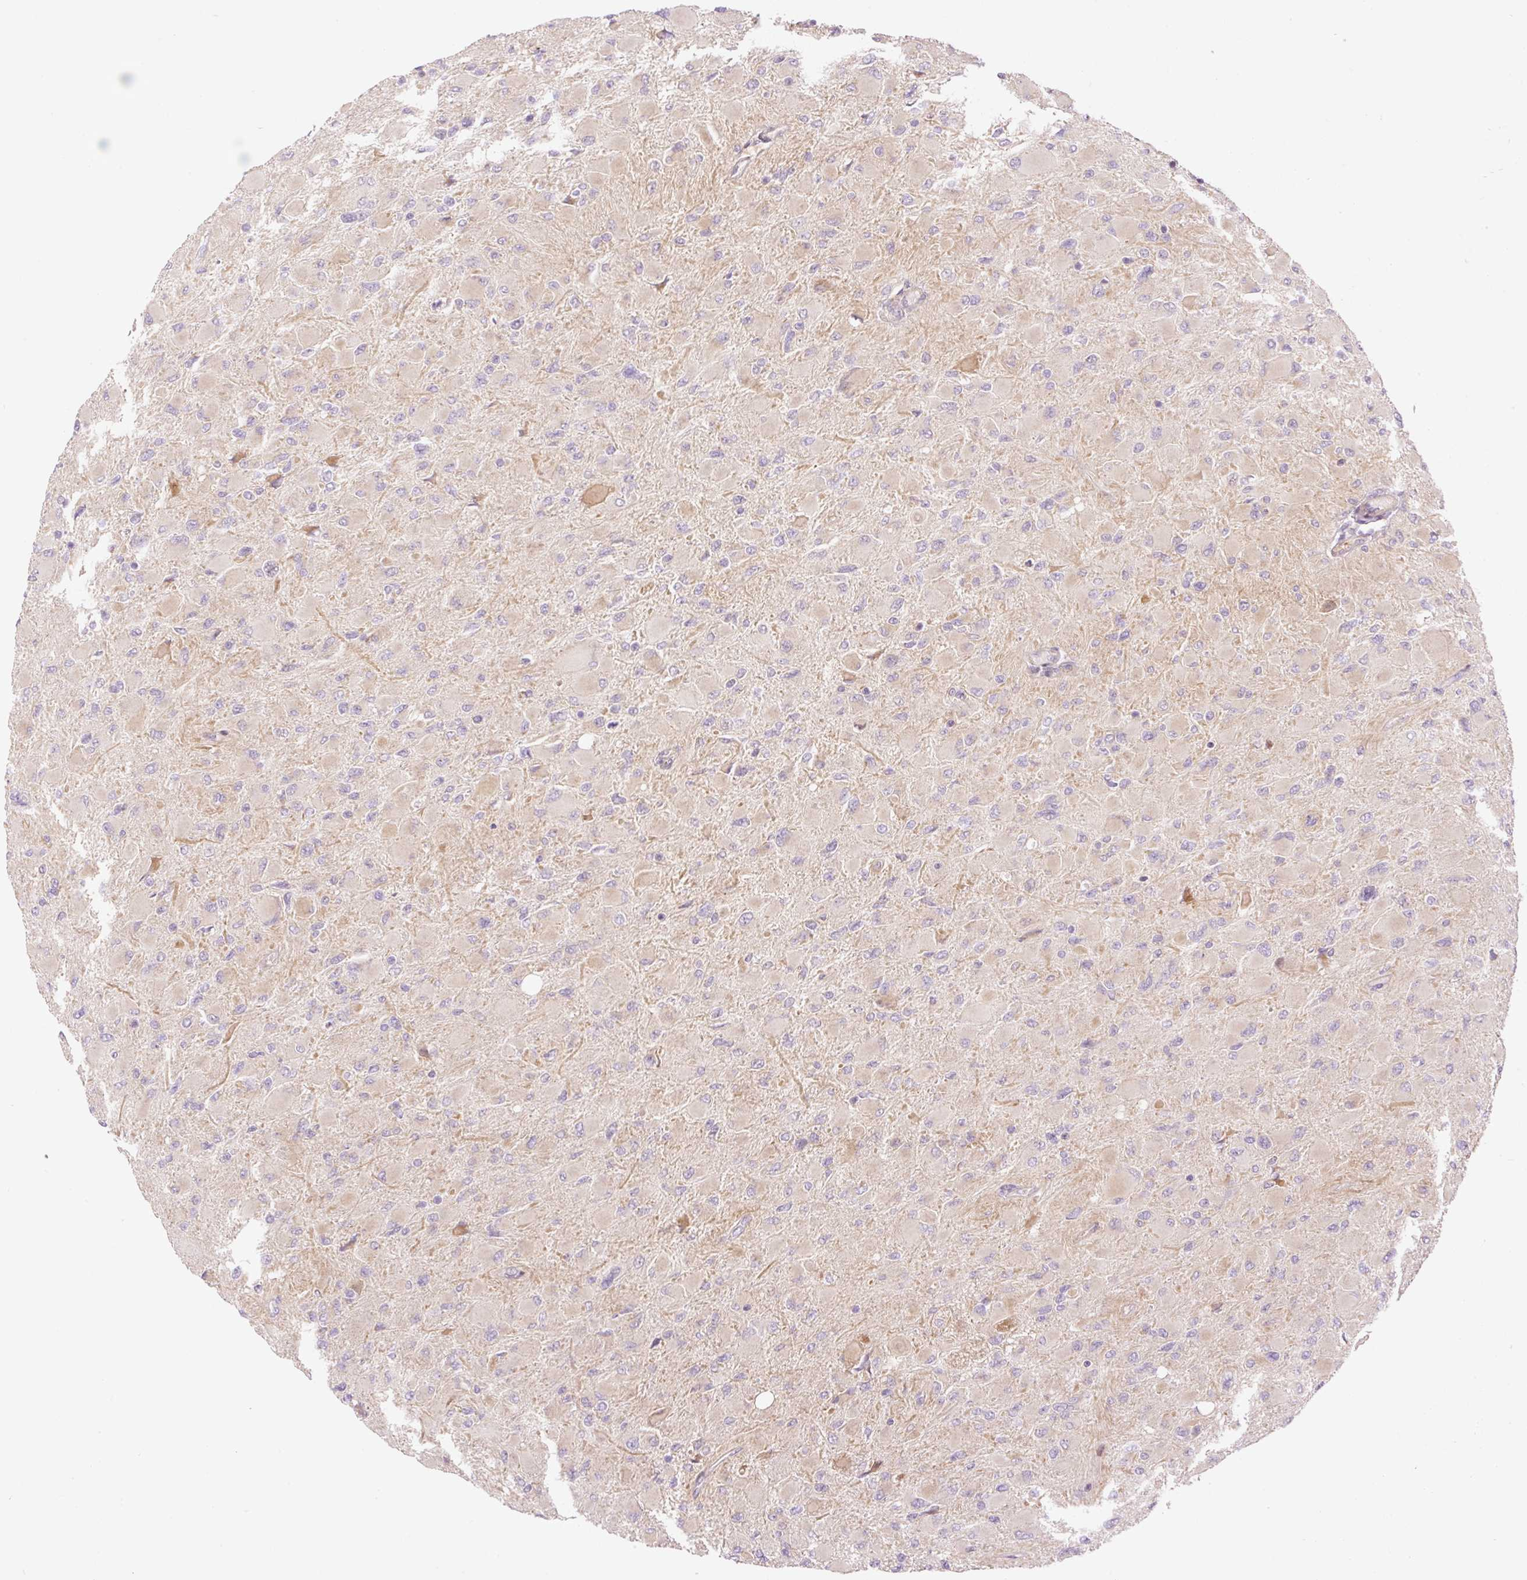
{"staining": {"intensity": "weak", "quantity": "<25%", "location": "cytoplasmic/membranous"}, "tissue": "glioma", "cell_type": "Tumor cells", "image_type": "cancer", "snomed": [{"axis": "morphology", "description": "Glioma, malignant, High grade"}, {"axis": "topography", "description": "Cerebral cortex"}], "caption": "The micrograph exhibits no significant positivity in tumor cells of malignant glioma (high-grade).", "gene": "ZNF394", "patient": {"sex": "female", "age": 36}}